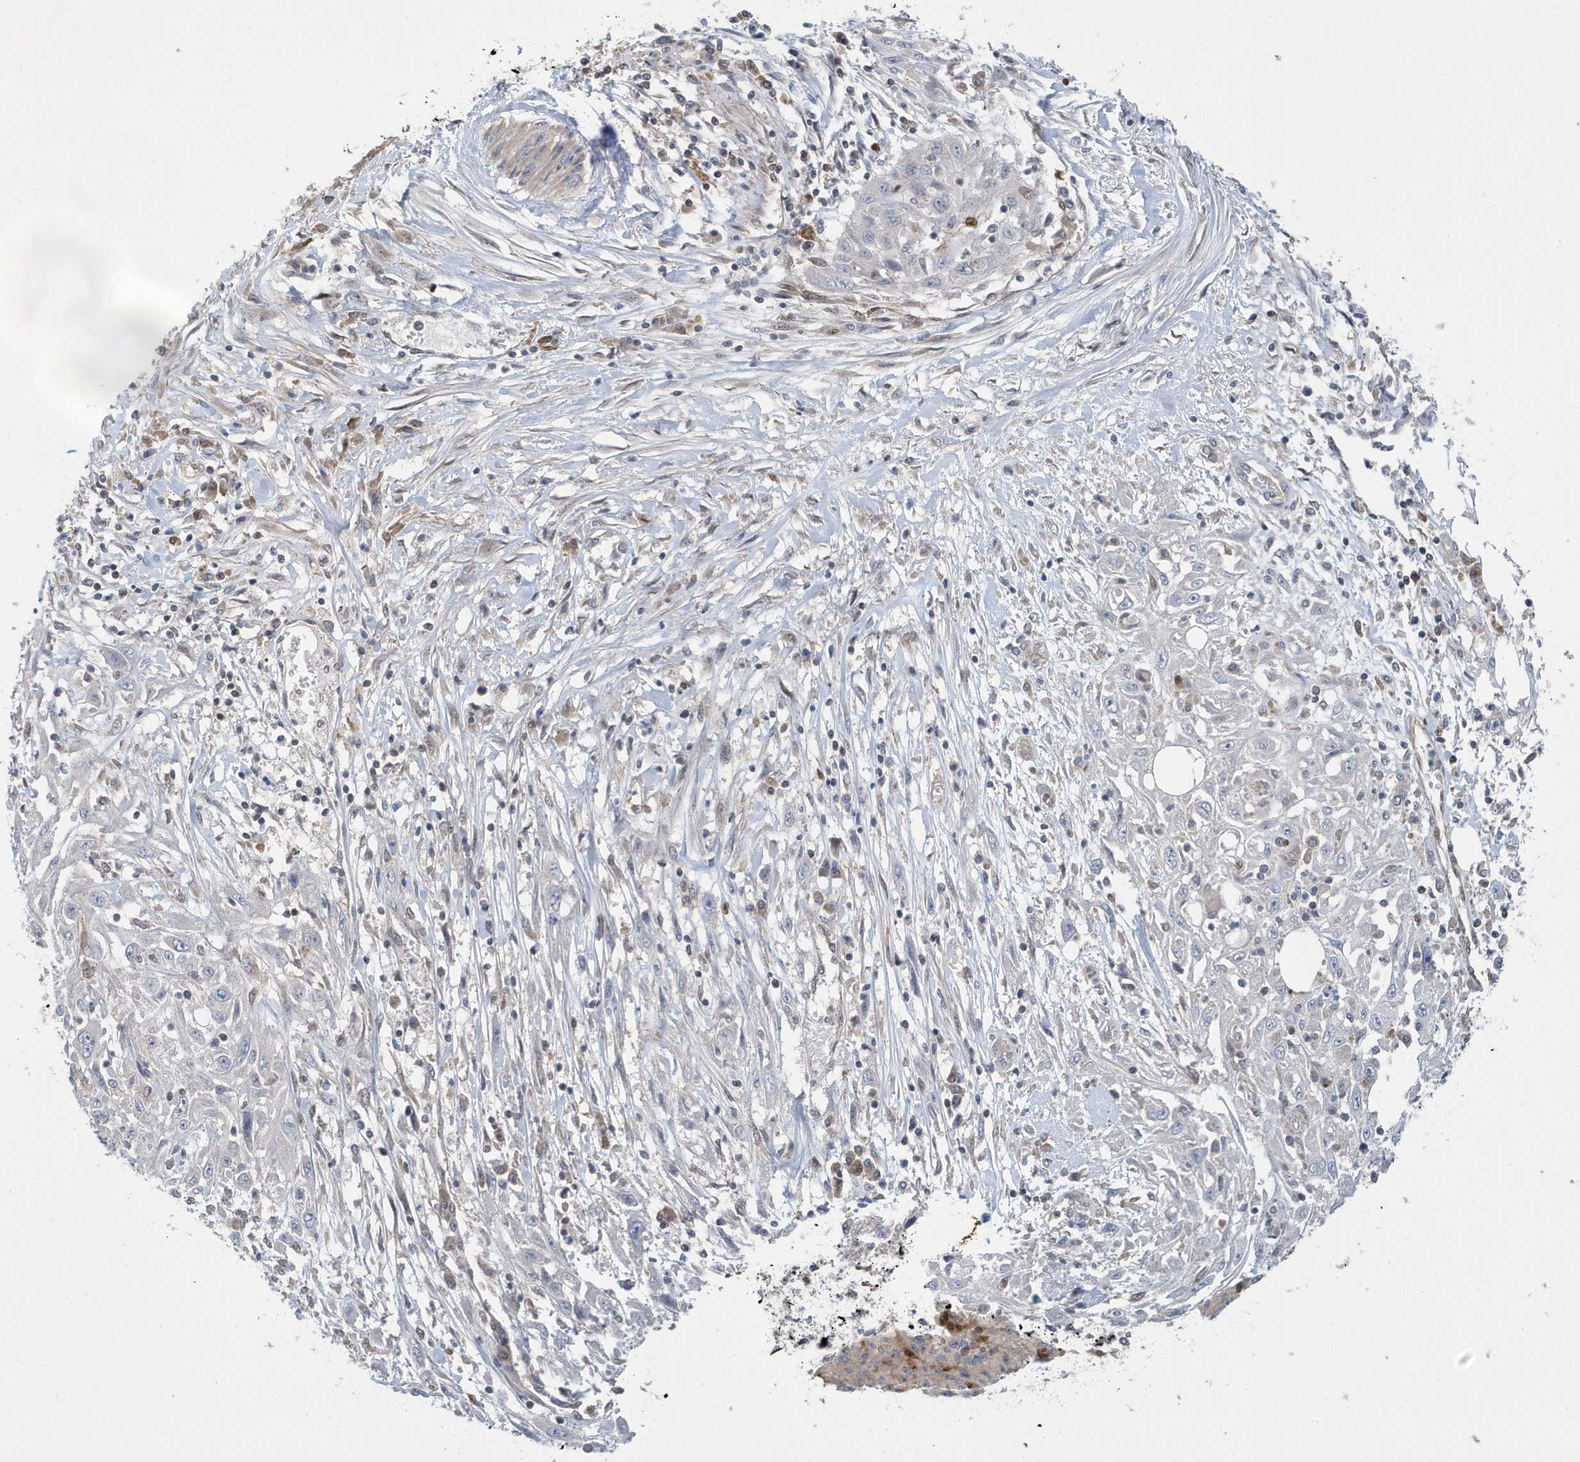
{"staining": {"intensity": "negative", "quantity": "none", "location": "none"}, "tissue": "skin cancer", "cell_type": "Tumor cells", "image_type": "cancer", "snomed": [{"axis": "morphology", "description": "Squamous cell carcinoma, NOS"}, {"axis": "morphology", "description": "Squamous cell carcinoma, metastatic, NOS"}, {"axis": "topography", "description": "Skin"}, {"axis": "topography", "description": "Lymph node"}], "caption": "An IHC histopathology image of skin squamous cell carcinoma is shown. There is no staining in tumor cells of skin squamous cell carcinoma.", "gene": "NCOA7", "patient": {"sex": "male", "age": 75}}